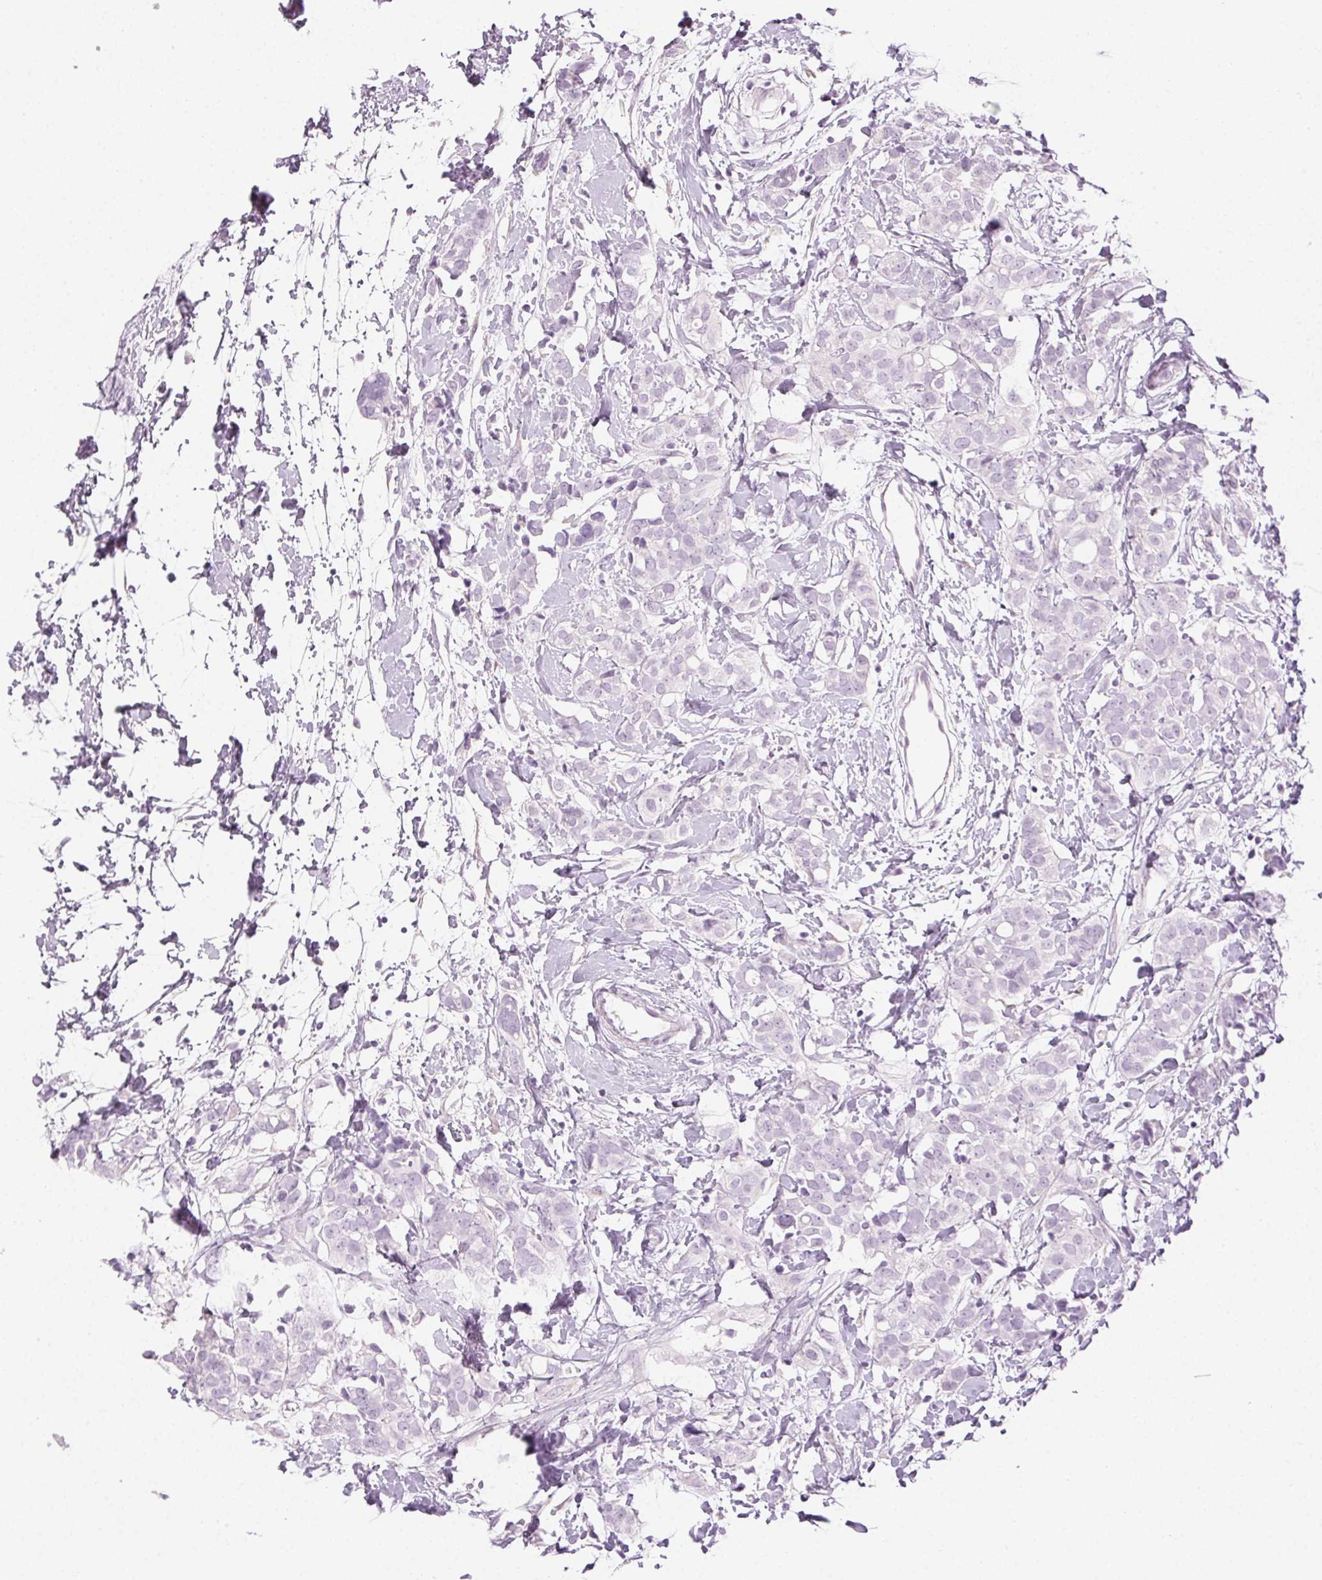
{"staining": {"intensity": "negative", "quantity": "none", "location": "none"}, "tissue": "breast cancer", "cell_type": "Tumor cells", "image_type": "cancer", "snomed": [{"axis": "morphology", "description": "Duct carcinoma"}, {"axis": "topography", "description": "Breast"}], "caption": "Micrograph shows no protein staining in tumor cells of breast cancer (invasive ductal carcinoma) tissue.", "gene": "MPO", "patient": {"sex": "female", "age": 40}}